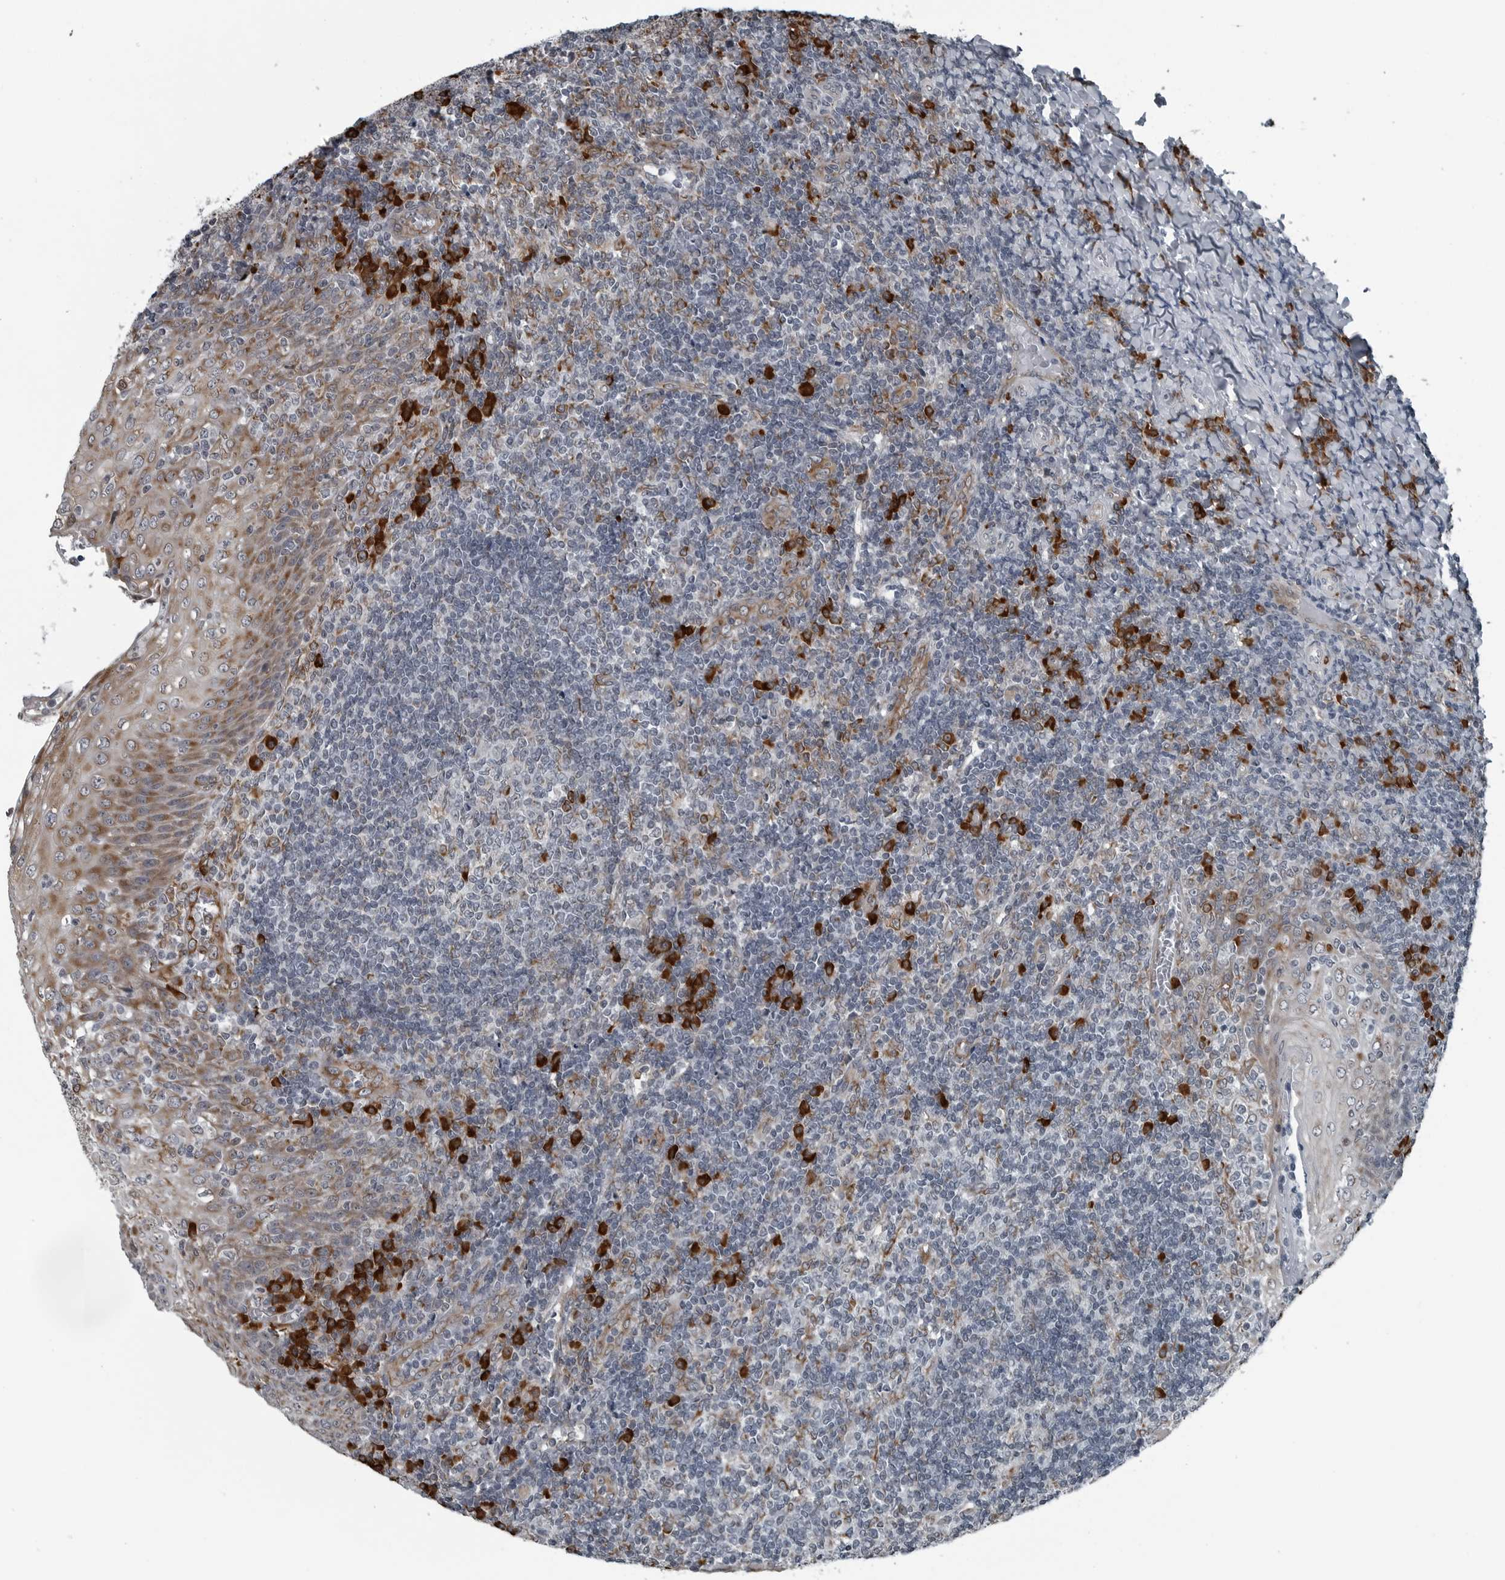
{"staining": {"intensity": "strong", "quantity": "<25%", "location": "cytoplasmic/membranous"}, "tissue": "tonsil", "cell_type": "Germinal center cells", "image_type": "normal", "snomed": [{"axis": "morphology", "description": "Normal tissue, NOS"}, {"axis": "topography", "description": "Tonsil"}], "caption": "IHC micrograph of unremarkable tonsil: tonsil stained using immunohistochemistry (IHC) exhibits medium levels of strong protein expression localized specifically in the cytoplasmic/membranous of germinal center cells, appearing as a cytoplasmic/membranous brown color.", "gene": "CEP85", "patient": {"sex": "female", "age": 19}}